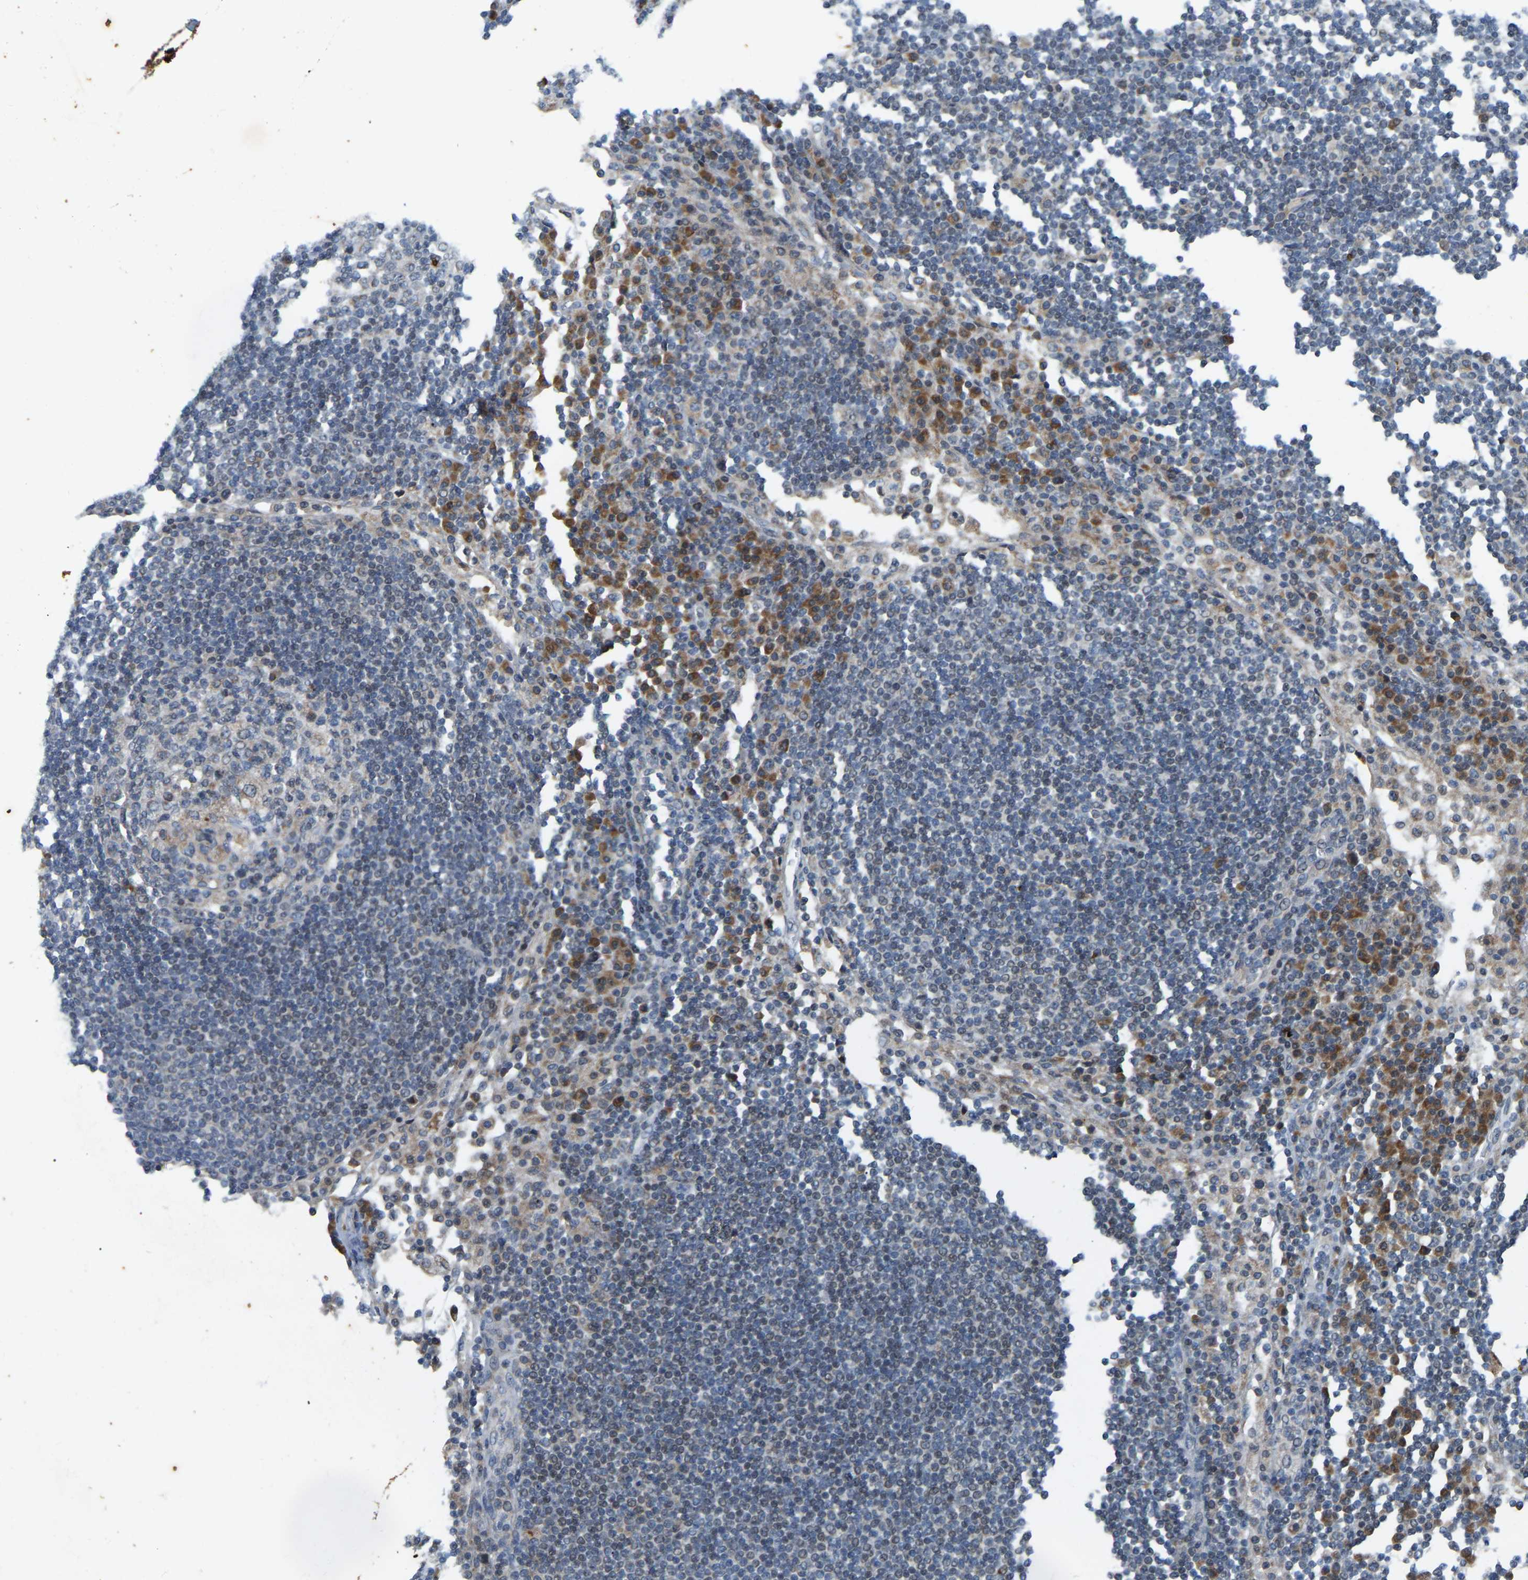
{"staining": {"intensity": "weak", "quantity": "25%-75%", "location": "cytoplasmic/membranous"}, "tissue": "lymph node", "cell_type": "Germinal center cells", "image_type": "normal", "snomed": [{"axis": "morphology", "description": "Normal tissue, NOS"}, {"axis": "topography", "description": "Lymph node"}], "caption": "Human lymph node stained for a protein (brown) shows weak cytoplasmic/membranous positive expression in about 25%-75% of germinal center cells.", "gene": "ENSG00000283765", "patient": {"sex": "female", "age": 53}}